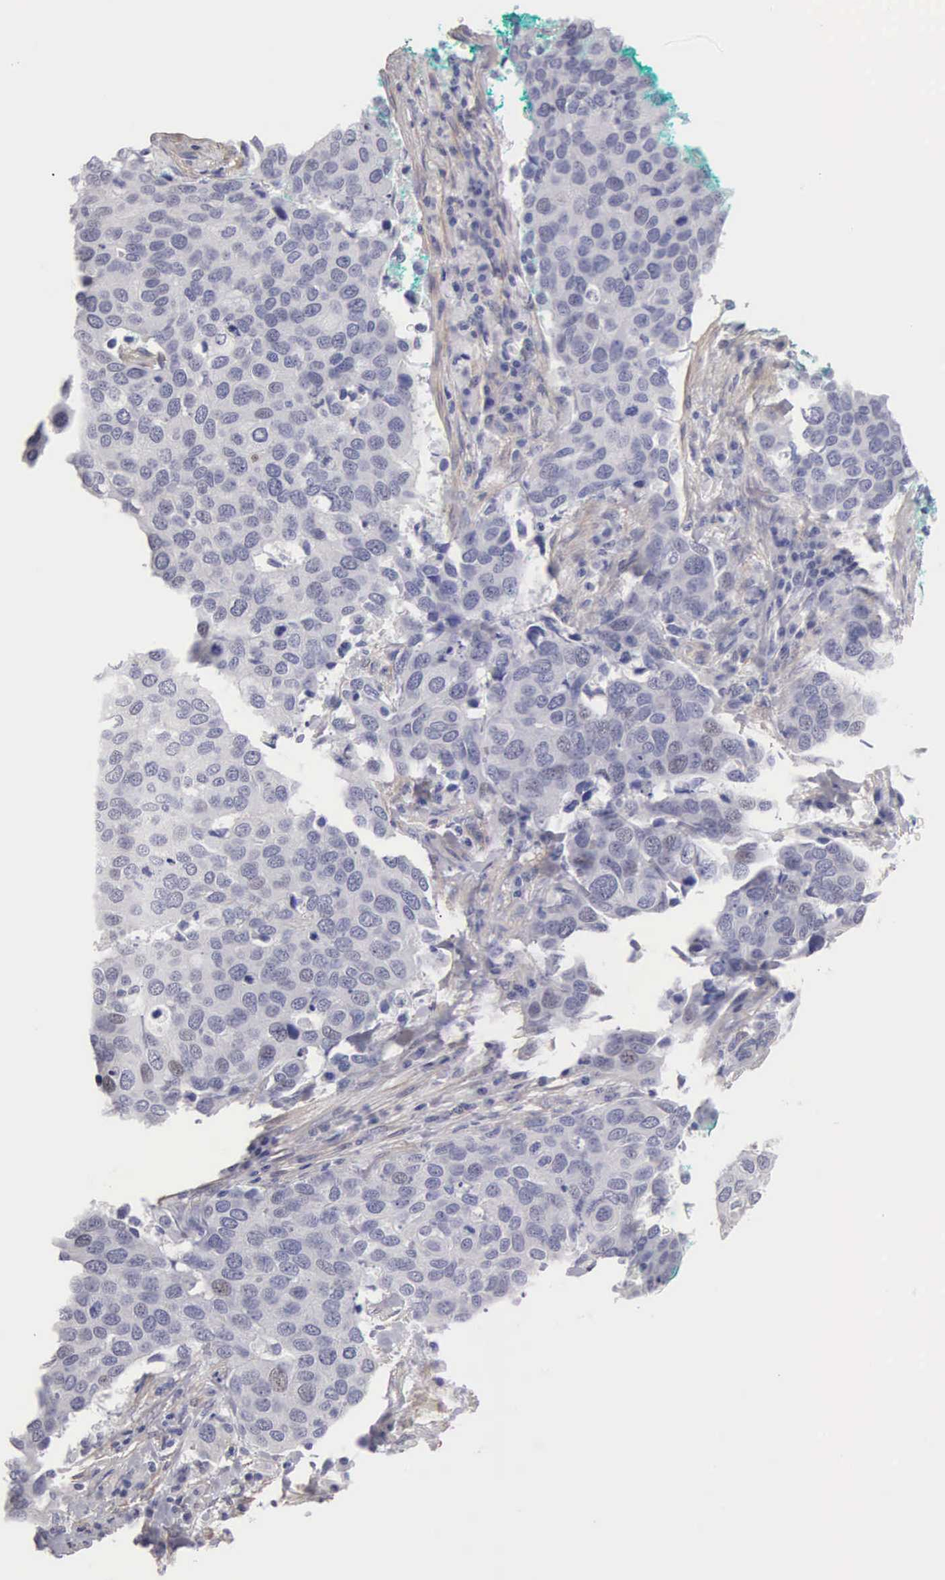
{"staining": {"intensity": "negative", "quantity": "none", "location": "none"}, "tissue": "cervical cancer", "cell_type": "Tumor cells", "image_type": "cancer", "snomed": [{"axis": "morphology", "description": "Squamous cell carcinoma, NOS"}, {"axis": "topography", "description": "Cervix"}], "caption": "Tumor cells show no significant protein staining in cervical cancer.", "gene": "ELFN2", "patient": {"sex": "female", "age": 54}}